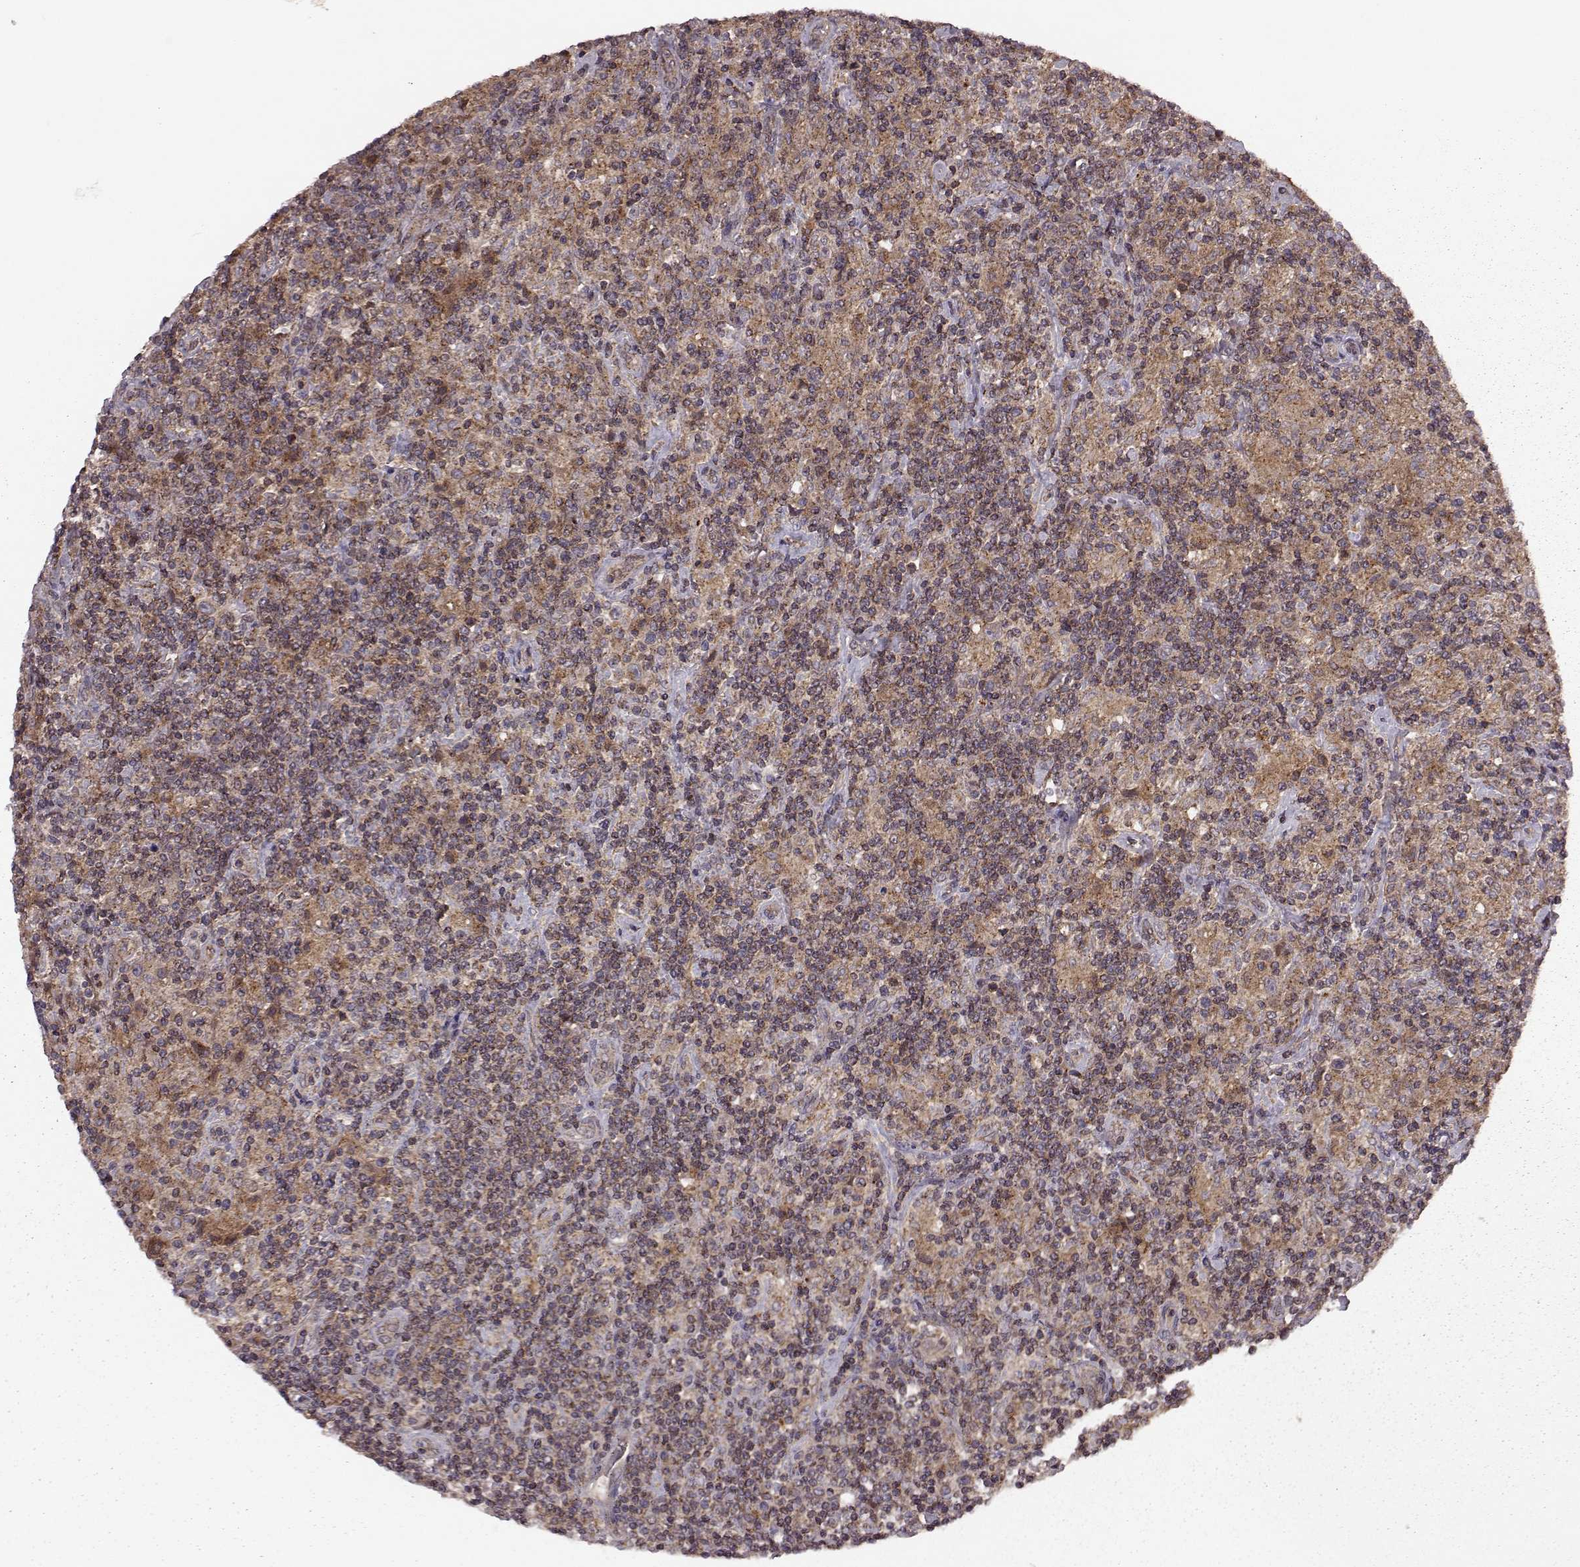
{"staining": {"intensity": "weak", "quantity": ">75%", "location": "cytoplasmic/membranous"}, "tissue": "lymphoma", "cell_type": "Tumor cells", "image_type": "cancer", "snomed": [{"axis": "morphology", "description": "Hodgkin's disease, NOS"}, {"axis": "topography", "description": "Lymph node"}], "caption": "Hodgkin's disease stained with IHC demonstrates weak cytoplasmic/membranous staining in approximately >75% of tumor cells.", "gene": "FNIP2", "patient": {"sex": "male", "age": 70}}